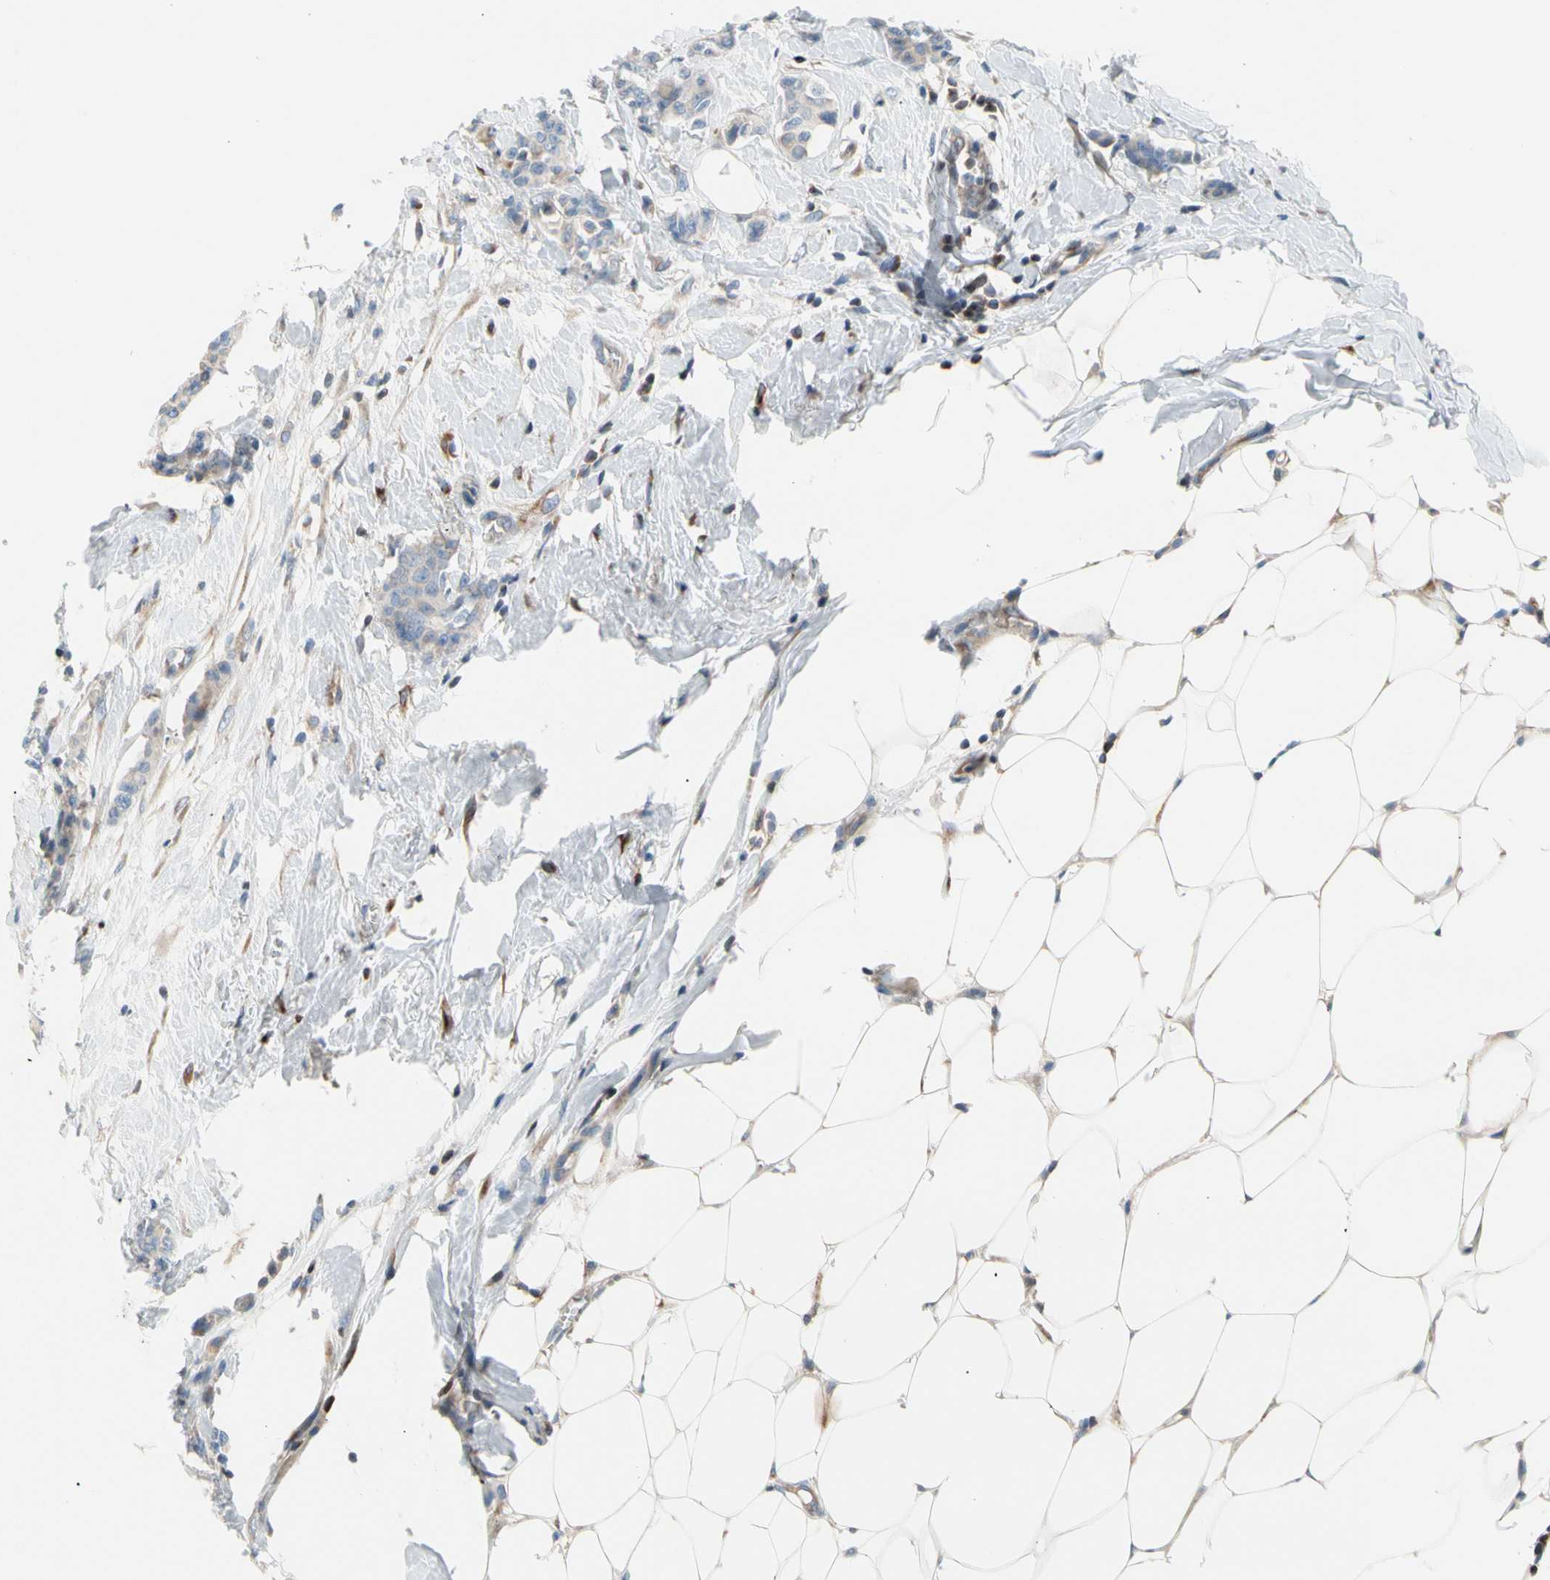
{"staining": {"intensity": "weak", "quantity": ">75%", "location": "cytoplasmic/membranous"}, "tissue": "breast cancer", "cell_type": "Tumor cells", "image_type": "cancer", "snomed": [{"axis": "morphology", "description": "Normal tissue, NOS"}, {"axis": "morphology", "description": "Duct carcinoma"}, {"axis": "topography", "description": "Breast"}], "caption": "Breast cancer (intraductal carcinoma) tissue exhibits weak cytoplasmic/membranous staining in about >75% of tumor cells, visualized by immunohistochemistry. Nuclei are stained in blue.", "gene": "MAP3K3", "patient": {"sex": "female", "age": 40}}